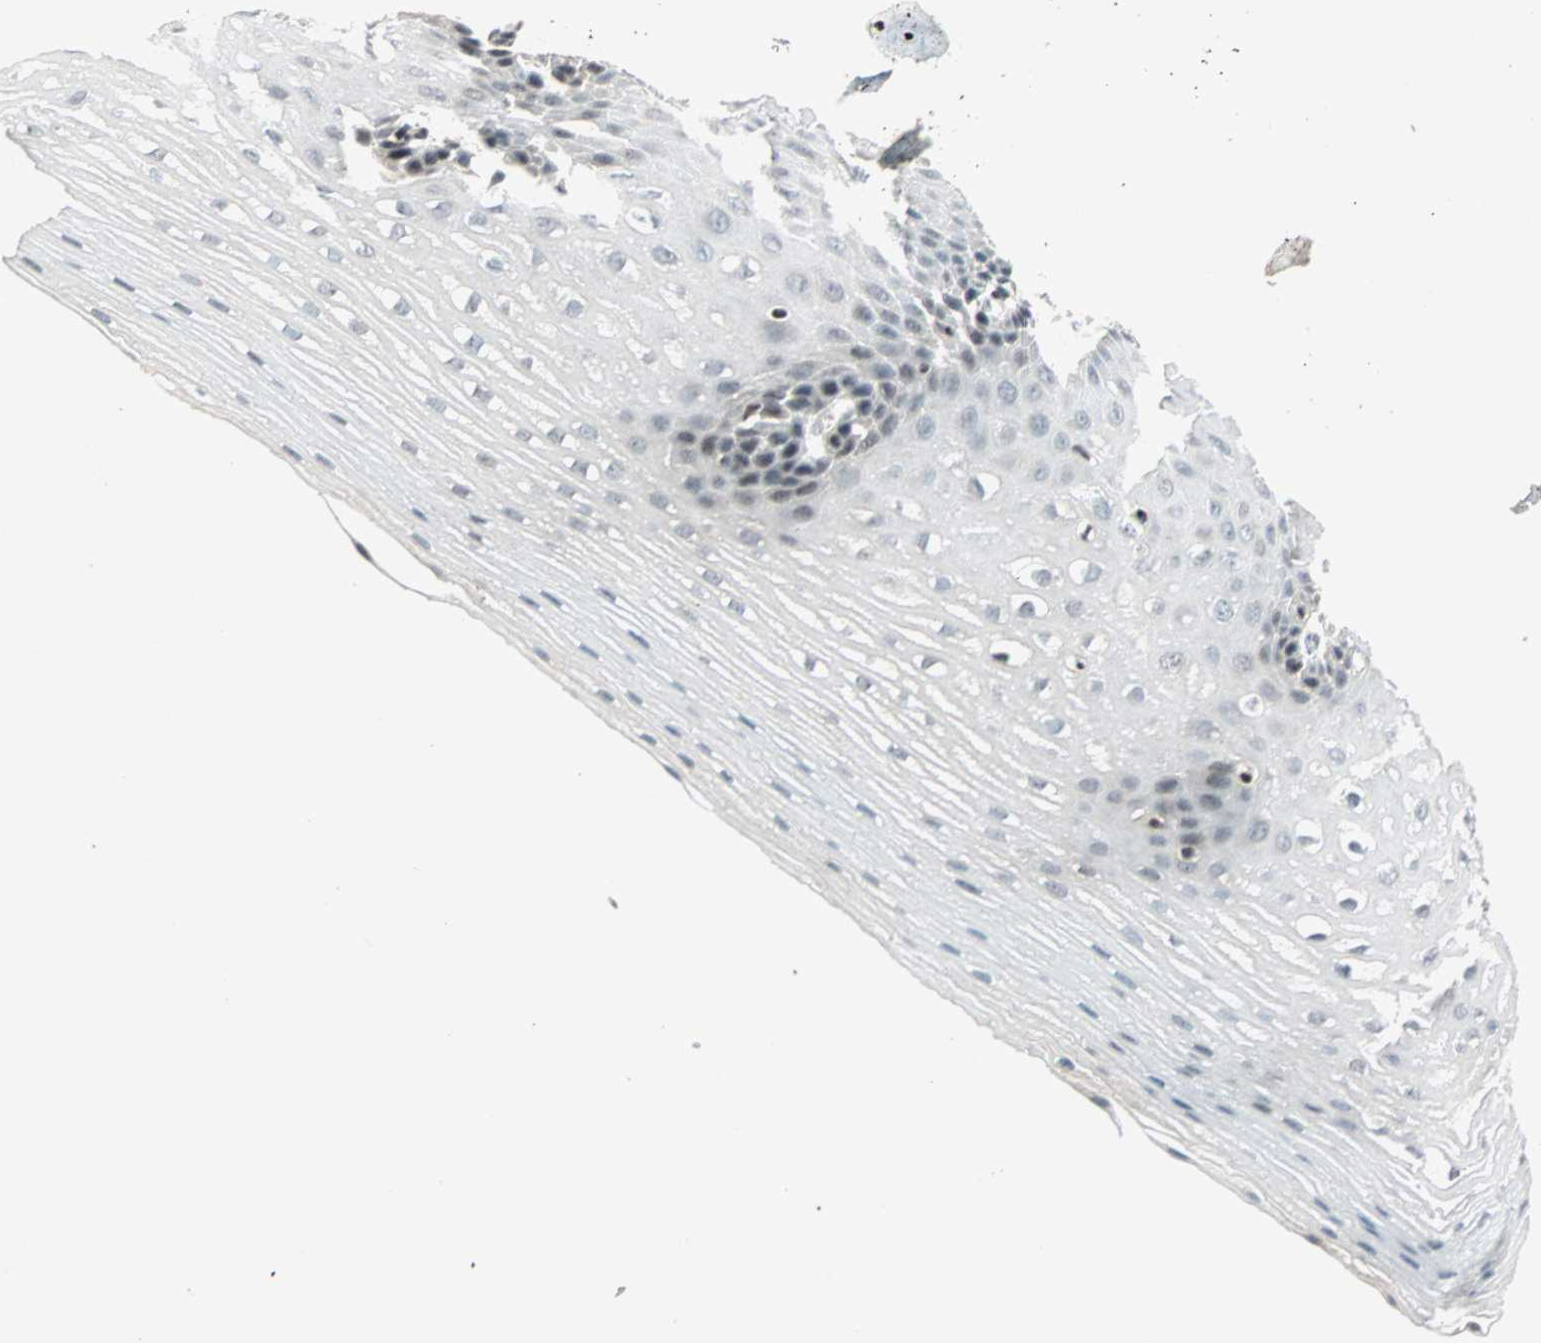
{"staining": {"intensity": "moderate", "quantity": "<25%", "location": "nuclear"}, "tissue": "esophagus", "cell_type": "Squamous epithelial cells", "image_type": "normal", "snomed": [{"axis": "morphology", "description": "Normal tissue, NOS"}, {"axis": "topography", "description": "Esophagus"}], "caption": "The histopathology image displays staining of benign esophagus, revealing moderate nuclear protein staining (brown color) within squamous epithelial cells. The protein is stained brown, and the nuclei are stained in blue (DAB (3,3'-diaminobenzidine) IHC with brightfield microscopy, high magnification).", "gene": "SIN3A", "patient": {"sex": "male", "age": 48}}